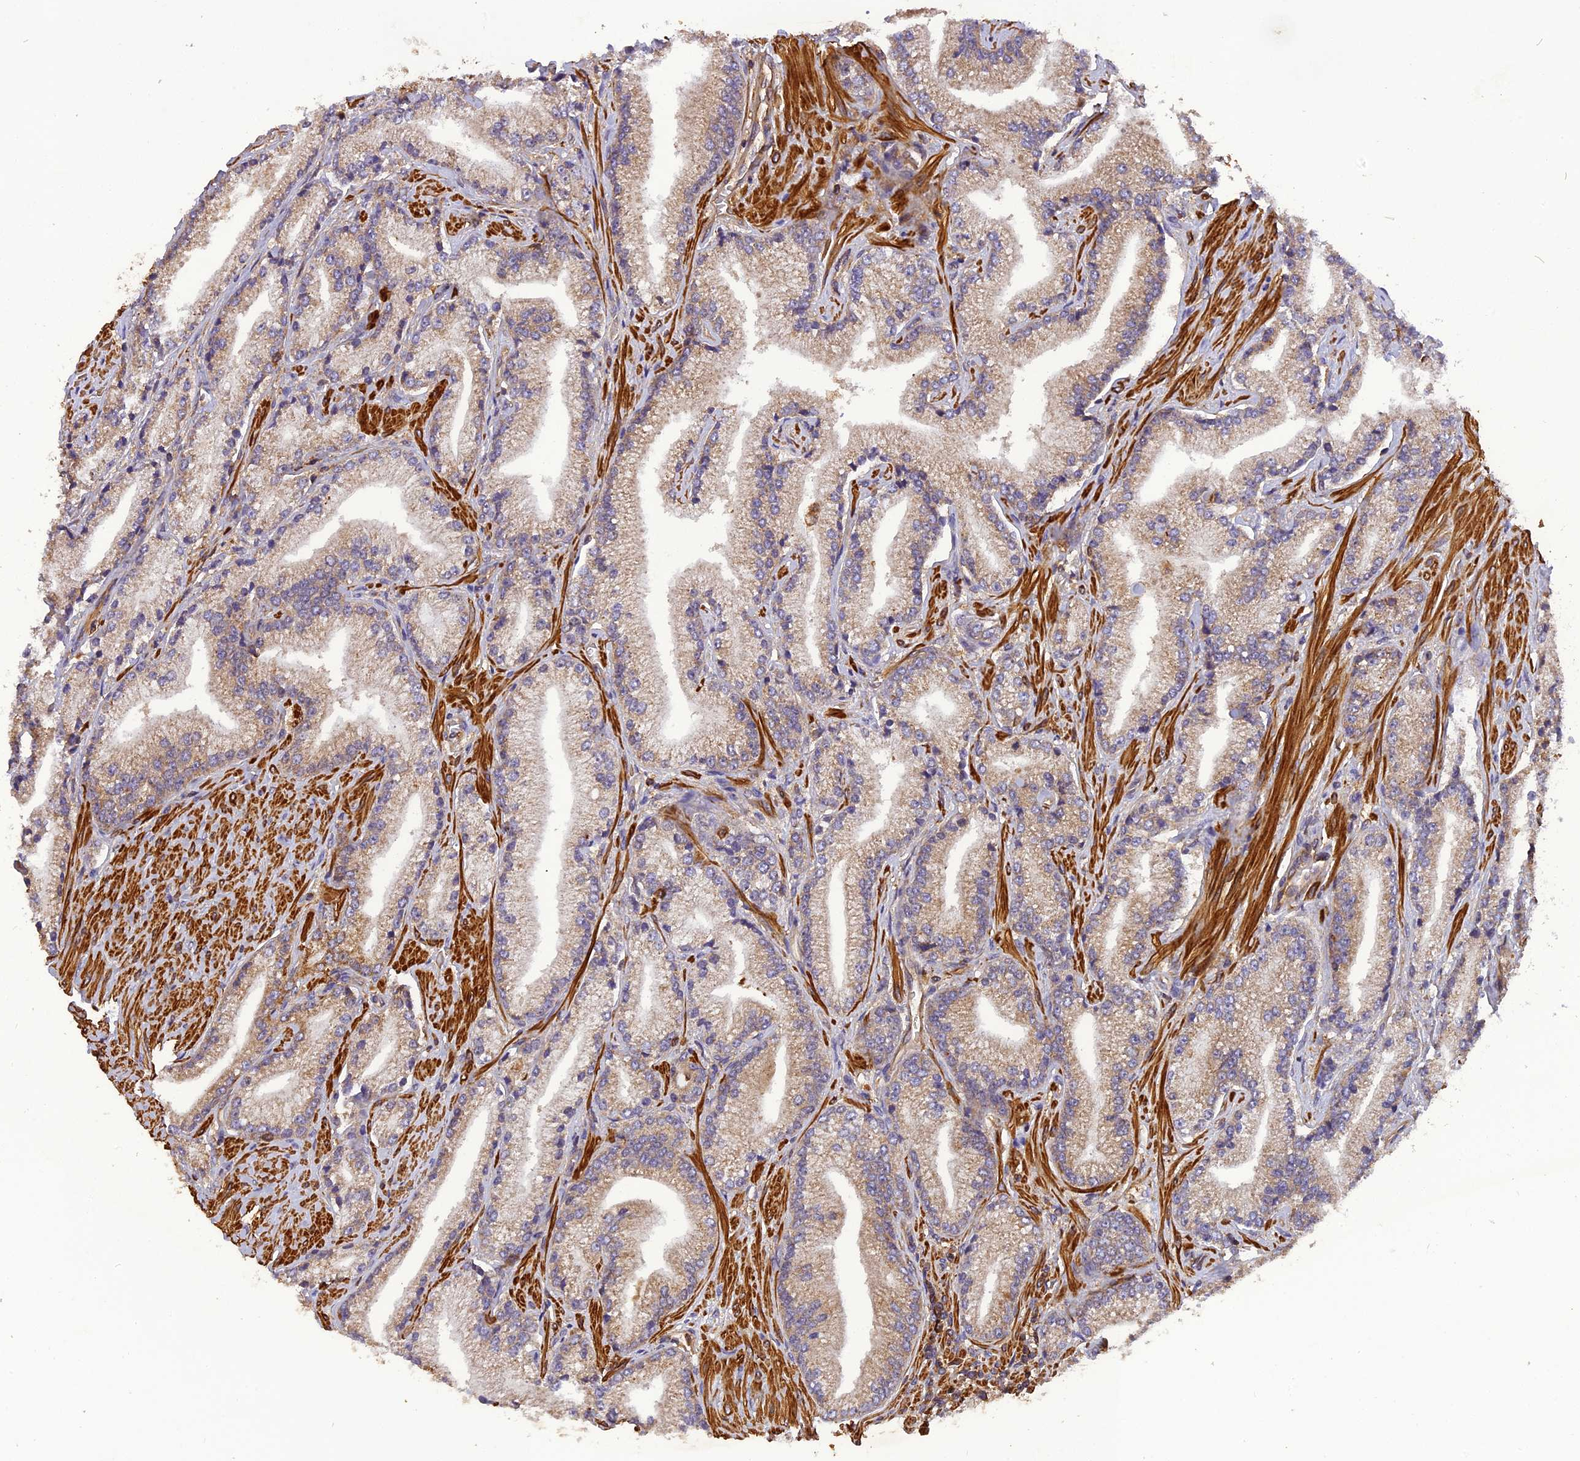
{"staining": {"intensity": "weak", "quantity": "25%-75%", "location": "cytoplasmic/membranous"}, "tissue": "prostate cancer", "cell_type": "Tumor cells", "image_type": "cancer", "snomed": [{"axis": "morphology", "description": "Adenocarcinoma, High grade"}, {"axis": "topography", "description": "Prostate"}], "caption": "The photomicrograph exhibits staining of prostate high-grade adenocarcinoma, revealing weak cytoplasmic/membranous protein staining (brown color) within tumor cells.", "gene": "STOML1", "patient": {"sex": "male", "age": 67}}